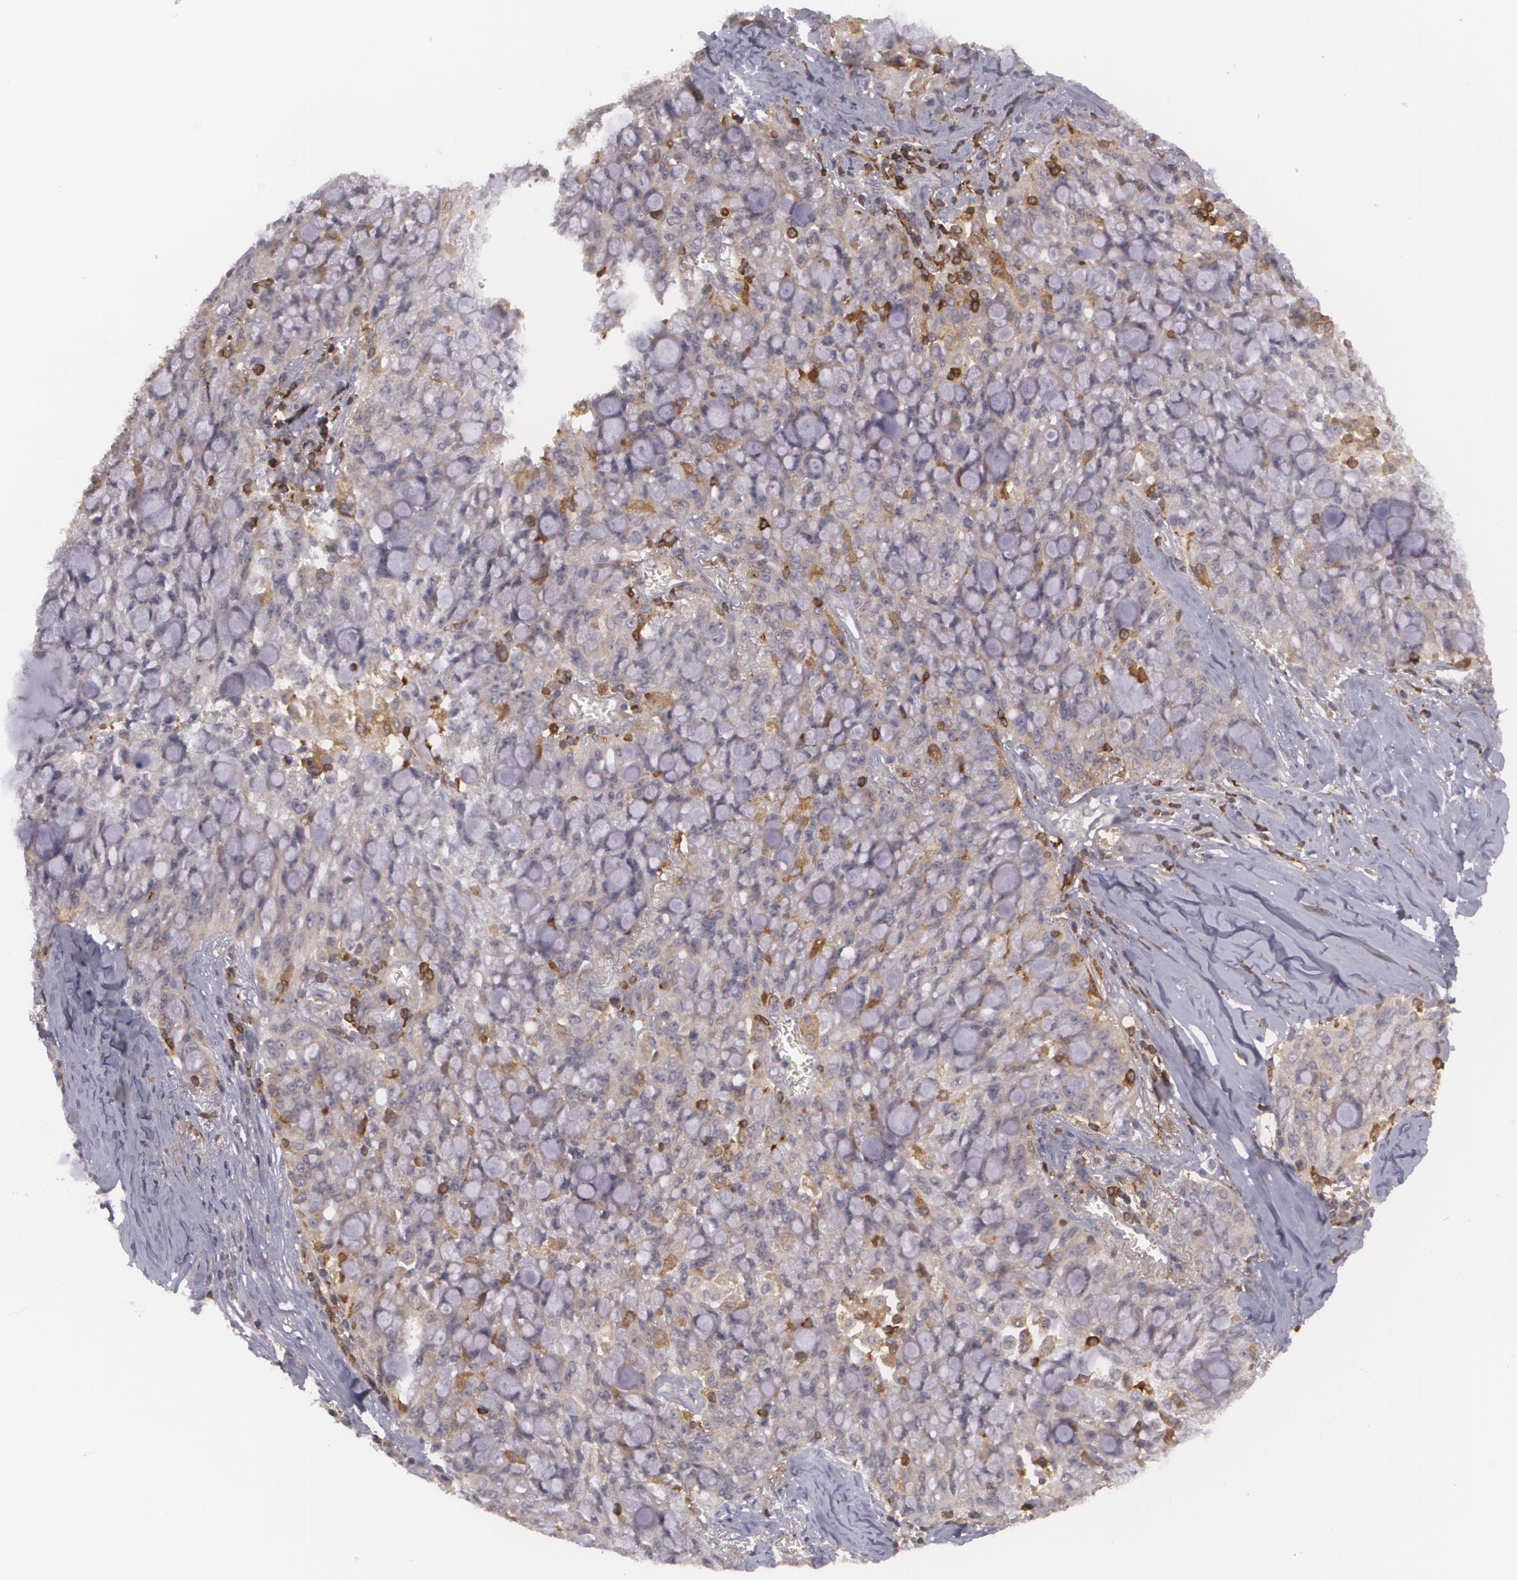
{"staining": {"intensity": "weak", "quantity": "<25%", "location": "cytoplasmic/membranous"}, "tissue": "lung cancer", "cell_type": "Tumor cells", "image_type": "cancer", "snomed": [{"axis": "morphology", "description": "Adenocarcinoma, NOS"}, {"axis": "topography", "description": "Lung"}], "caption": "High power microscopy image of an IHC histopathology image of lung adenocarcinoma, revealing no significant positivity in tumor cells.", "gene": "BIN1", "patient": {"sex": "female", "age": 44}}